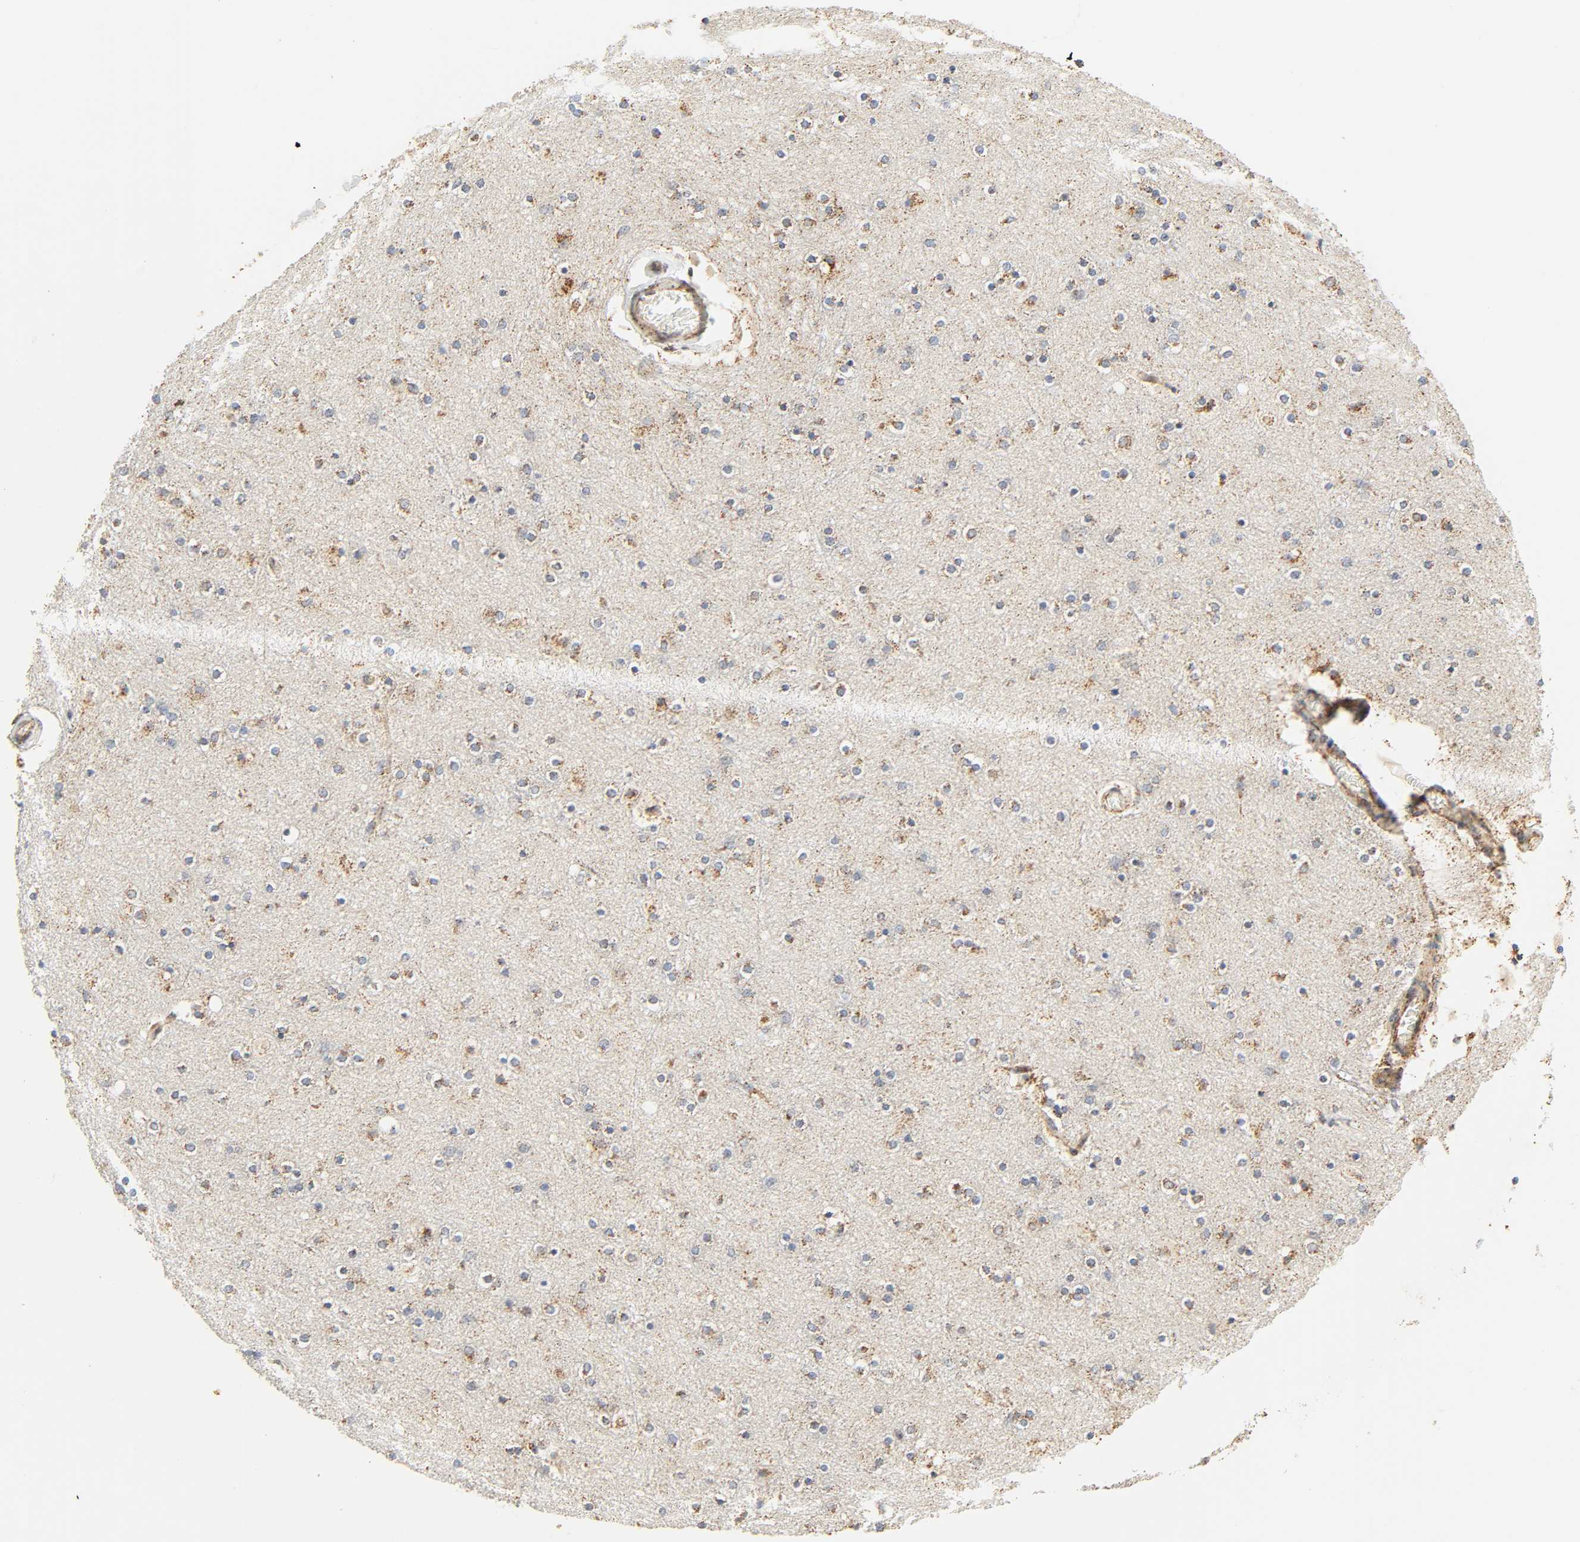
{"staining": {"intensity": "strong", "quantity": "25%-75%", "location": "cytoplasmic/membranous"}, "tissue": "cerebral cortex", "cell_type": "Endothelial cells", "image_type": "normal", "snomed": [{"axis": "morphology", "description": "Normal tissue, NOS"}, {"axis": "topography", "description": "Cerebral cortex"}], "caption": "Brown immunohistochemical staining in normal human cerebral cortex demonstrates strong cytoplasmic/membranous staining in about 25%-75% of endothelial cells.", "gene": "ZMAT5", "patient": {"sex": "female", "age": 54}}